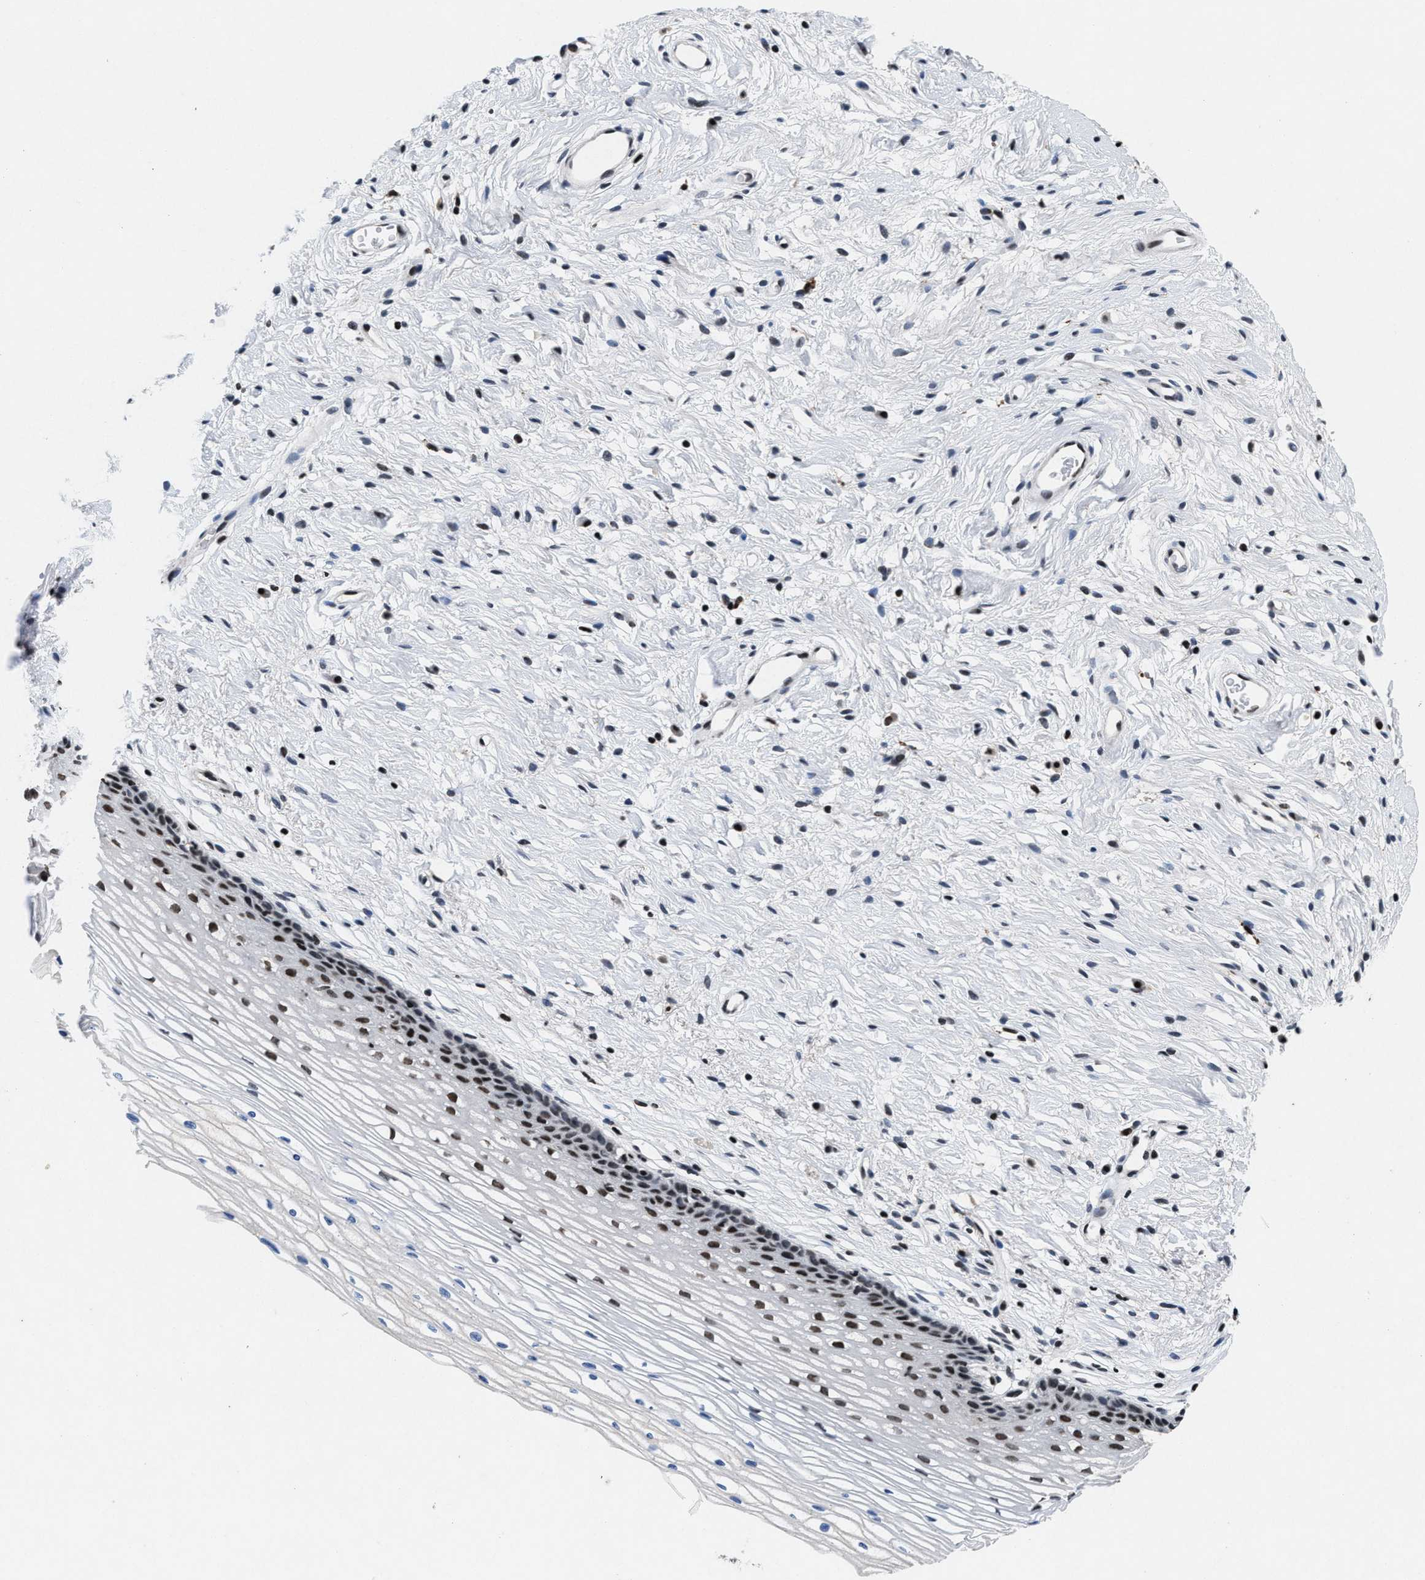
{"staining": {"intensity": "moderate", "quantity": "25%-75%", "location": "nuclear"}, "tissue": "cervix", "cell_type": "Glandular cells", "image_type": "normal", "snomed": [{"axis": "morphology", "description": "Normal tissue, NOS"}, {"axis": "topography", "description": "Cervix"}], "caption": "A micrograph showing moderate nuclear staining in approximately 25%-75% of glandular cells in benign cervix, as visualized by brown immunohistochemical staining.", "gene": "WDR81", "patient": {"sex": "female", "age": 77}}